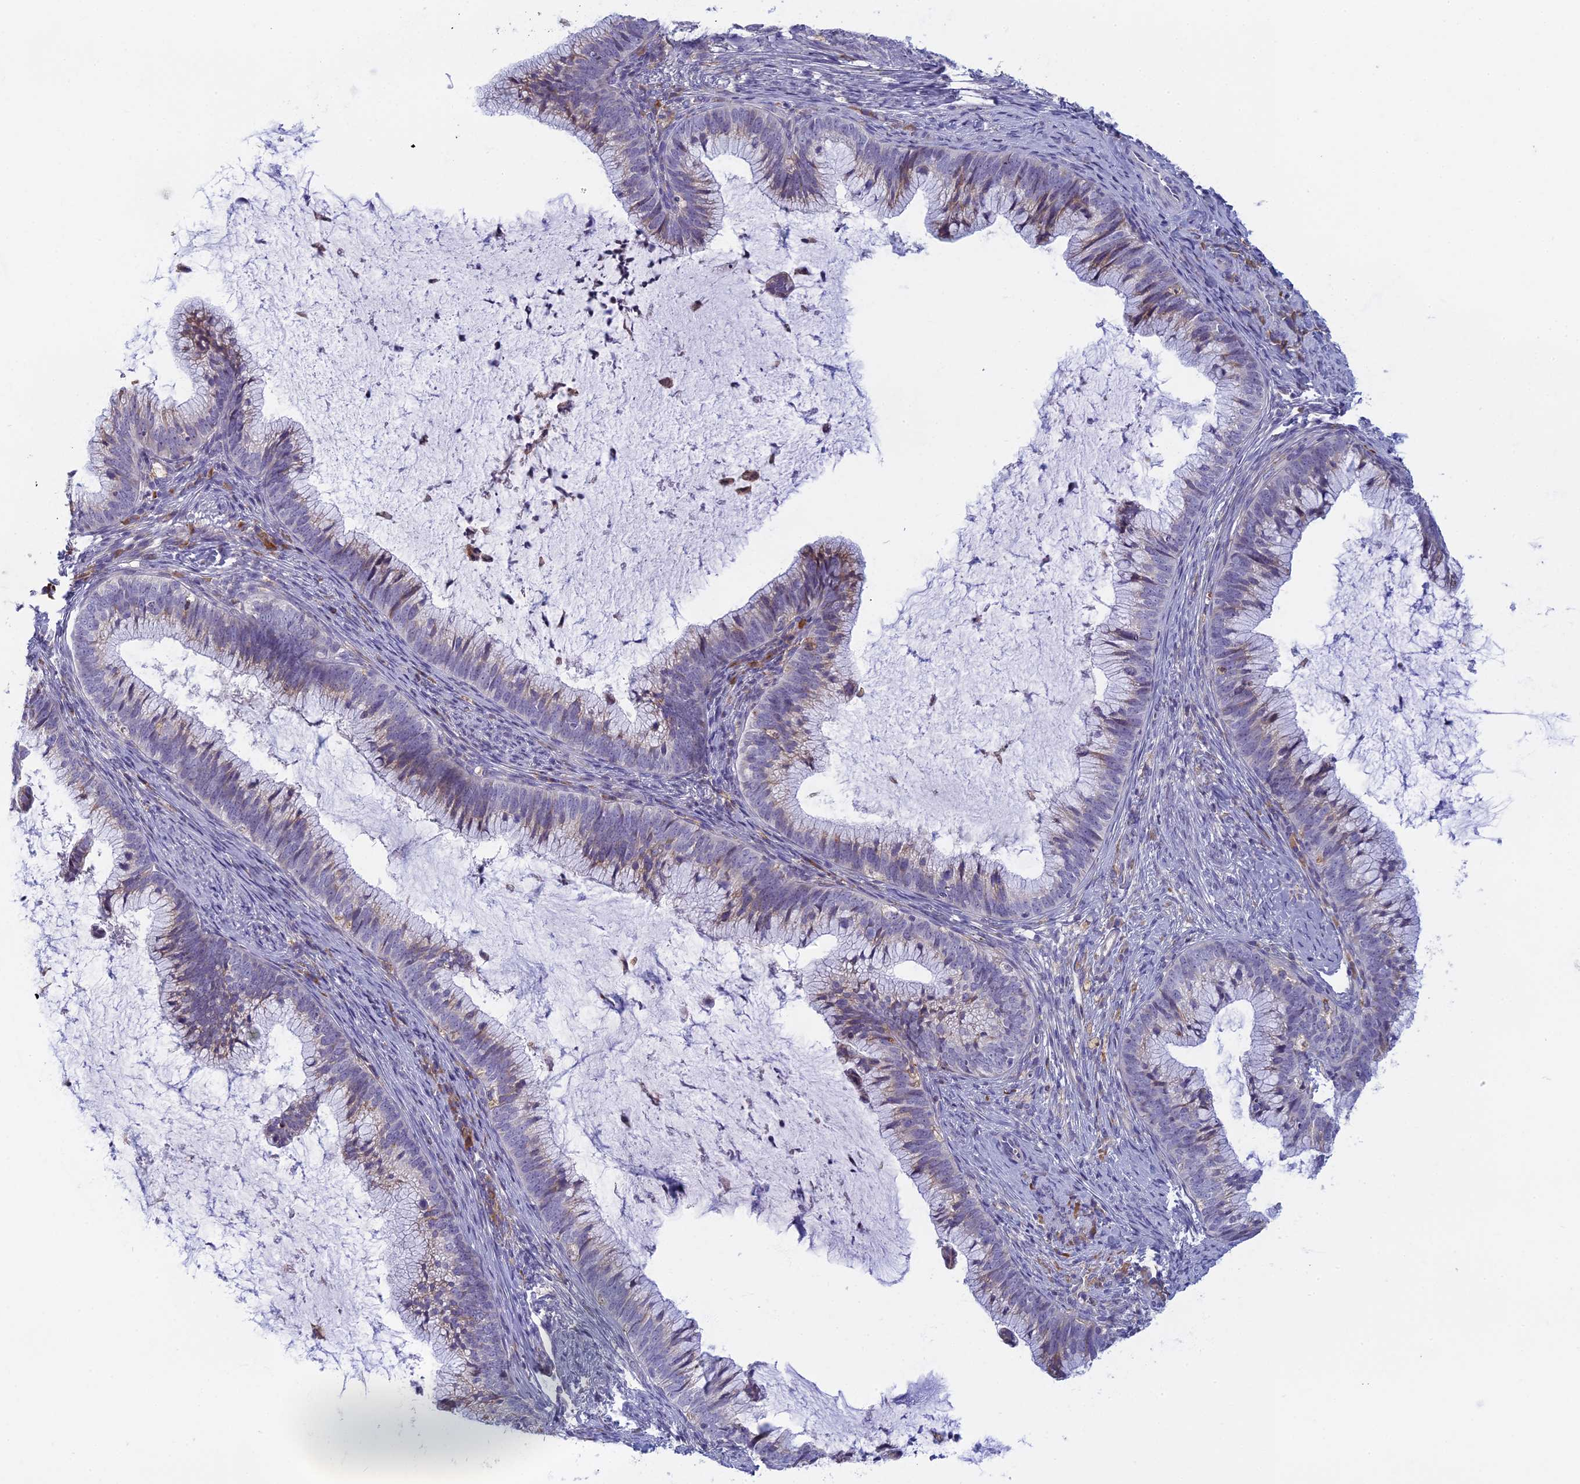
{"staining": {"intensity": "weak", "quantity": "<25%", "location": "cytoplasmic/membranous"}, "tissue": "cervical cancer", "cell_type": "Tumor cells", "image_type": "cancer", "snomed": [{"axis": "morphology", "description": "Adenocarcinoma, NOS"}, {"axis": "topography", "description": "Cervix"}], "caption": "Tumor cells show no significant expression in adenocarcinoma (cervical). (Immunohistochemistry, brightfield microscopy, high magnification).", "gene": "DDX51", "patient": {"sex": "female", "age": 36}}